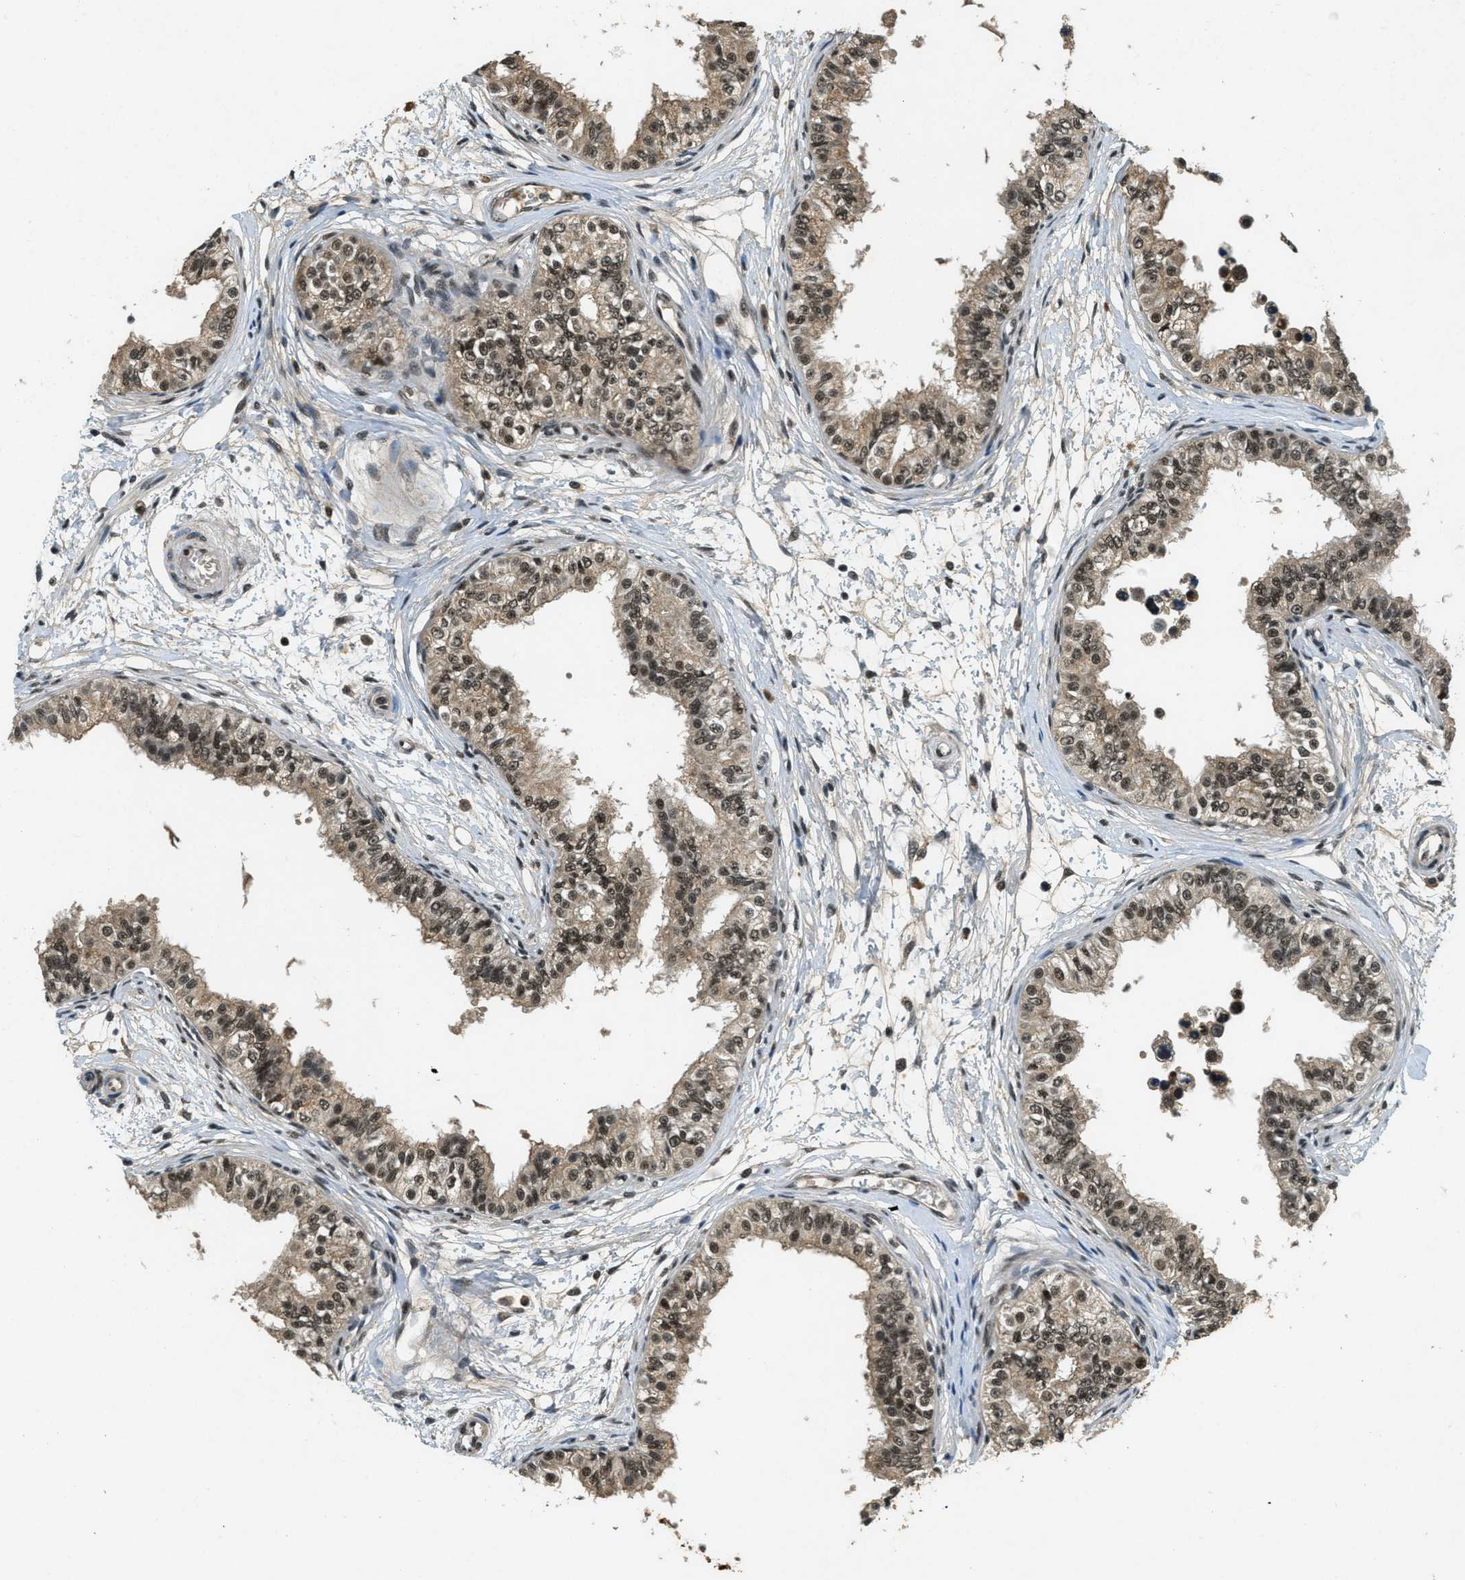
{"staining": {"intensity": "strong", "quantity": ">75%", "location": "cytoplasmic/membranous,nuclear"}, "tissue": "epididymis", "cell_type": "Glandular cells", "image_type": "normal", "snomed": [{"axis": "morphology", "description": "Normal tissue, NOS"}, {"axis": "morphology", "description": "Adenocarcinoma, metastatic, NOS"}, {"axis": "topography", "description": "Testis"}, {"axis": "topography", "description": "Epididymis"}], "caption": "A brown stain labels strong cytoplasmic/membranous,nuclear expression of a protein in glandular cells of normal human epididymis.", "gene": "ZNF148", "patient": {"sex": "male", "age": 26}}